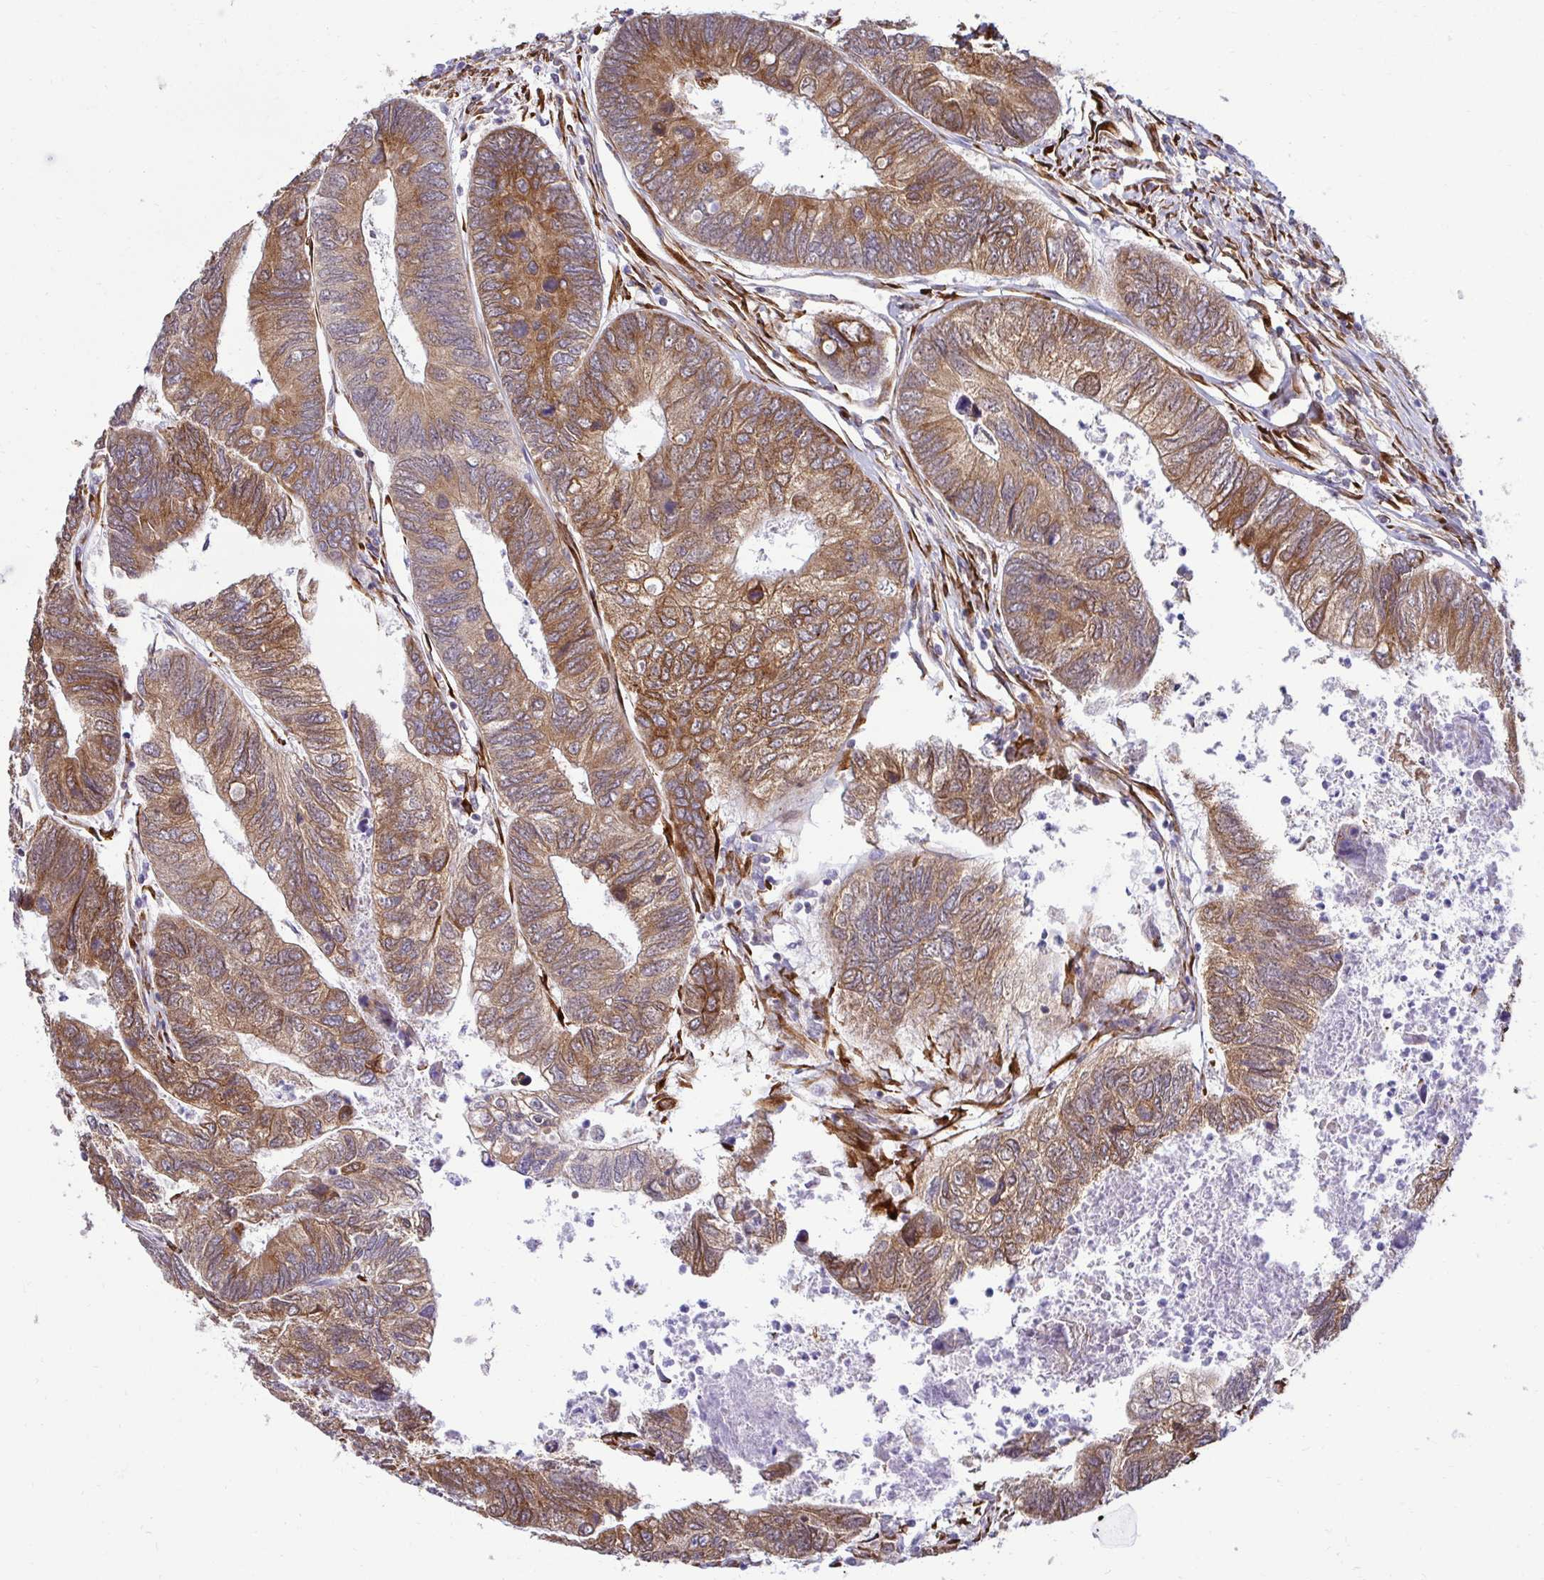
{"staining": {"intensity": "moderate", "quantity": ">75%", "location": "cytoplasmic/membranous"}, "tissue": "colorectal cancer", "cell_type": "Tumor cells", "image_type": "cancer", "snomed": [{"axis": "morphology", "description": "Adenocarcinoma, NOS"}, {"axis": "topography", "description": "Colon"}], "caption": "The histopathology image displays a brown stain indicating the presence of a protein in the cytoplasmic/membranous of tumor cells in colorectal cancer (adenocarcinoma).", "gene": "HPS1", "patient": {"sex": "female", "age": 67}}